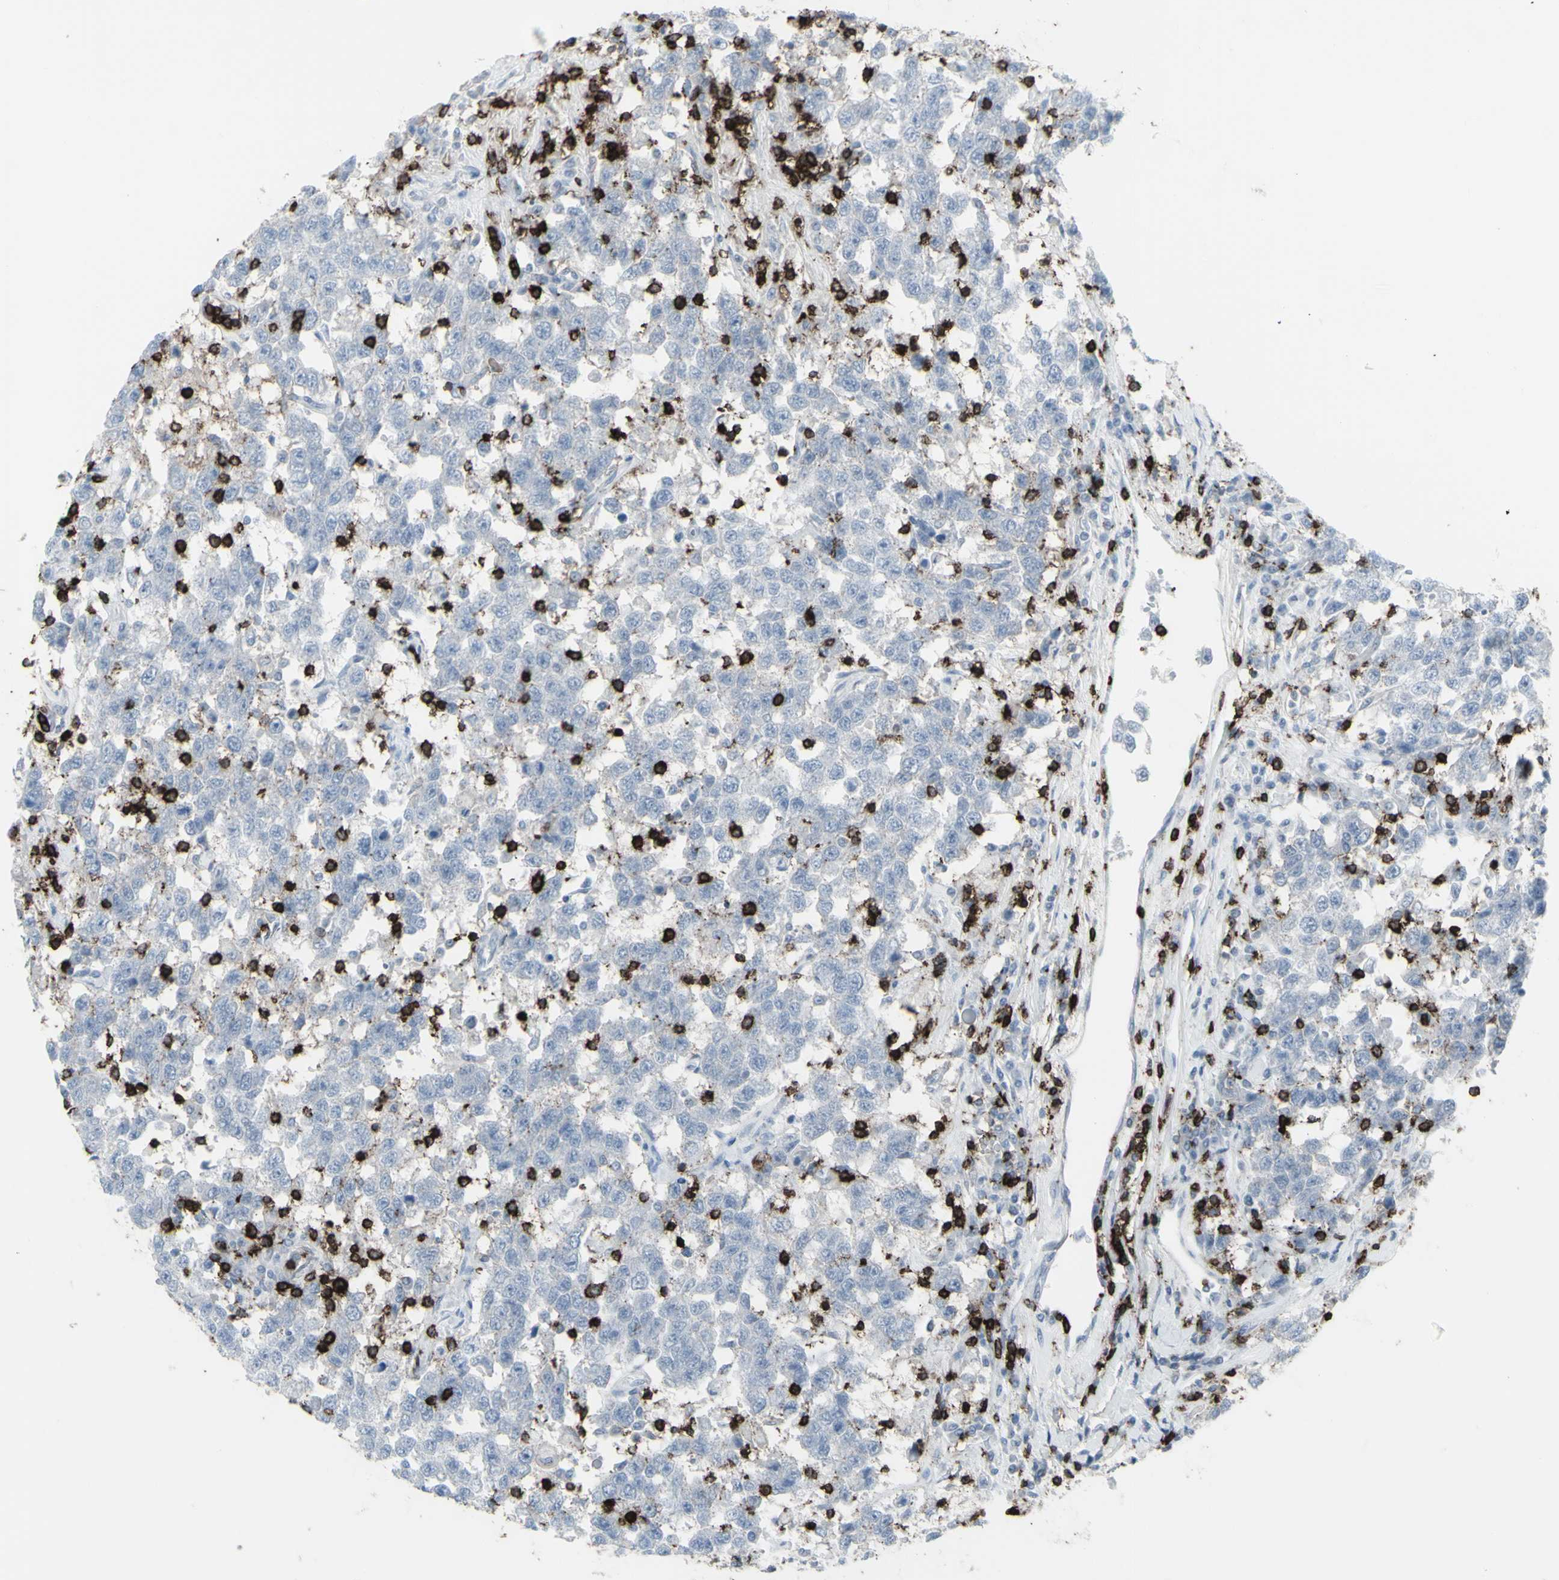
{"staining": {"intensity": "negative", "quantity": "none", "location": "none"}, "tissue": "testis cancer", "cell_type": "Tumor cells", "image_type": "cancer", "snomed": [{"axis": "morphology", "description": "Seminoma, NOS"}, {"axis": "topography", "description": "Testis"}], "caption": "Micrograph shows no significant protein expression in tumor cells of testis cancer.", "gene": "CD247", "patient": {"sex": "male", "age": 41}}